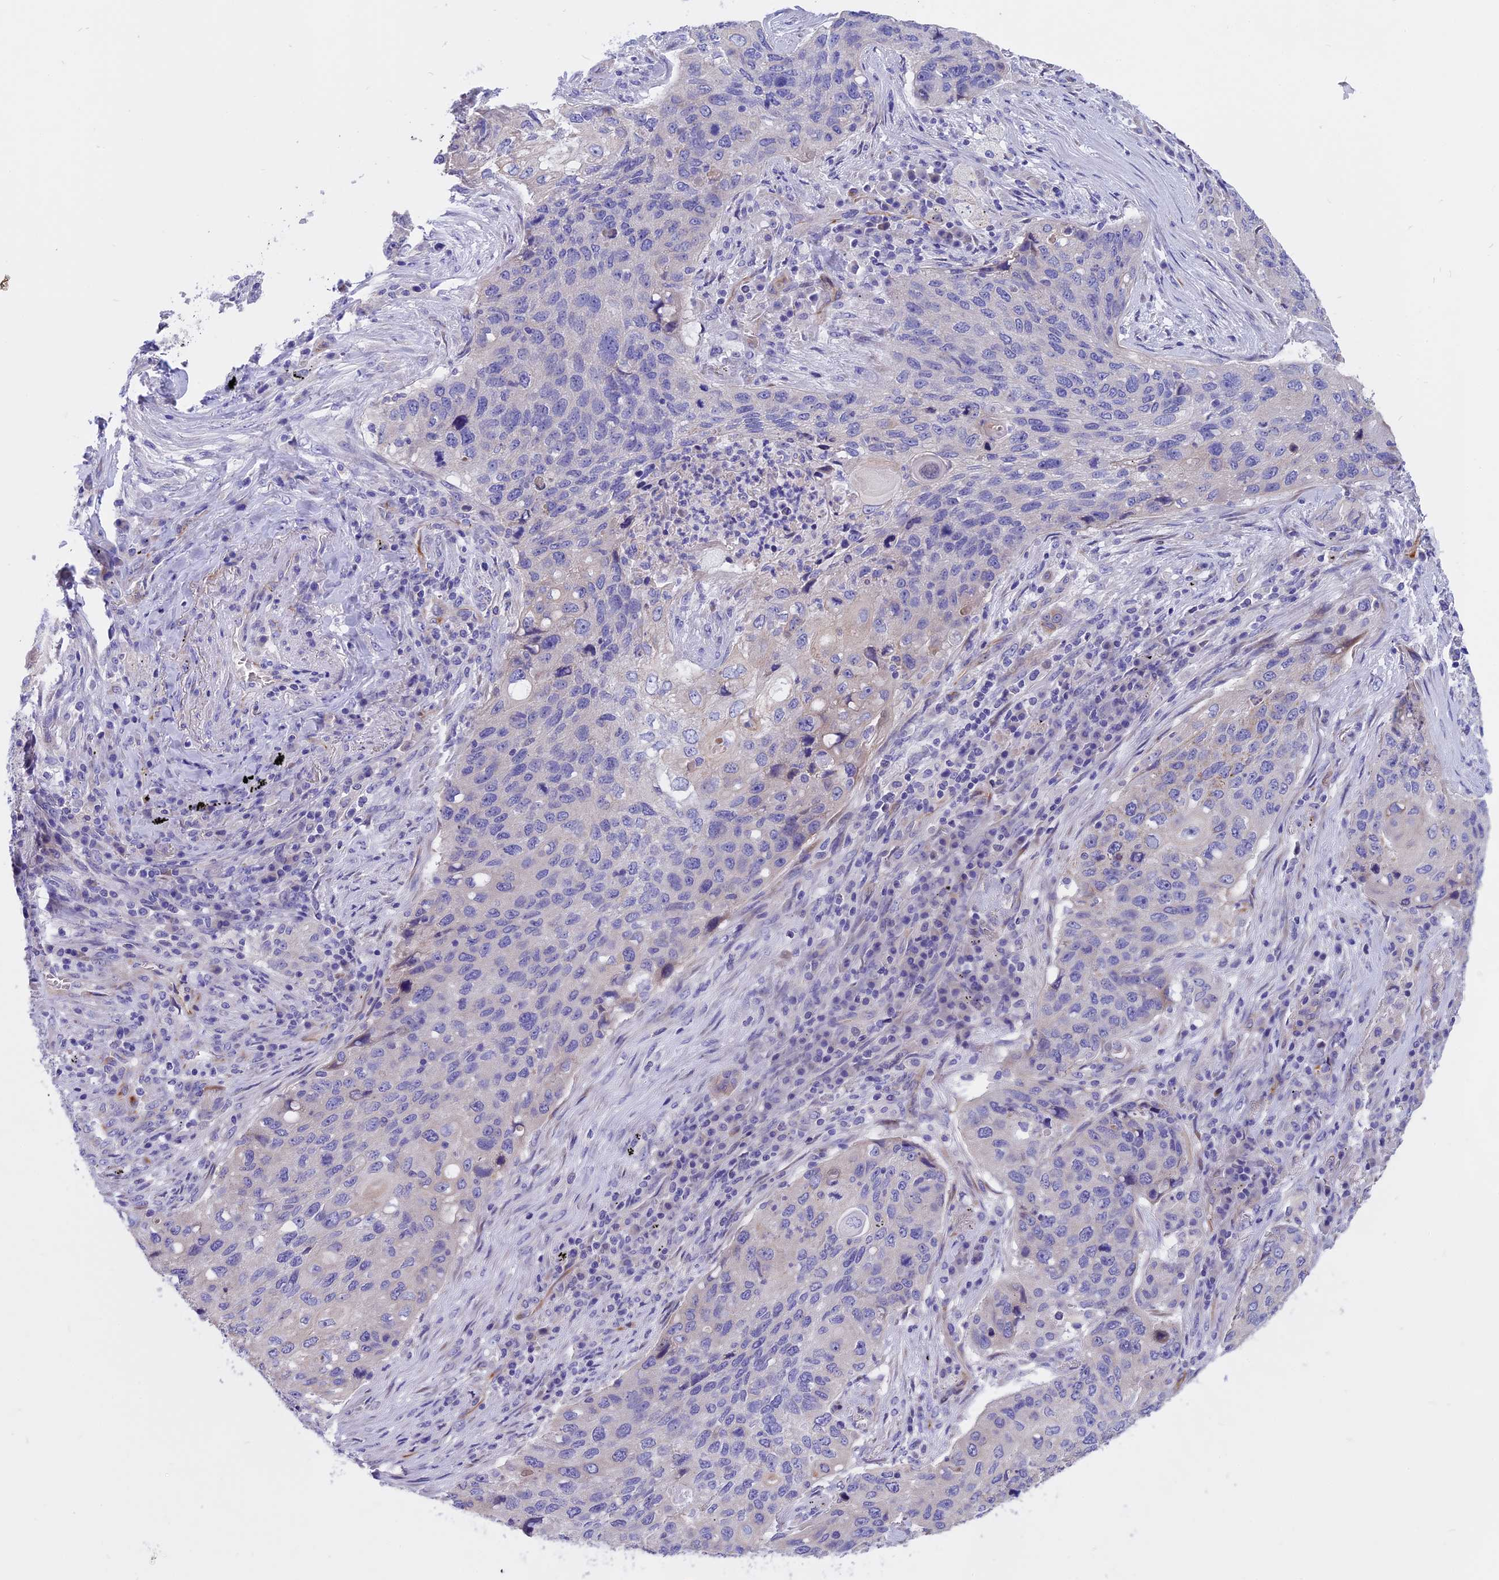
{"staining": {"intensity": "negative", "quantity": "none", "location": "none"}, "tissue": "lung cancer", "cell_type": "Tumor cells", "image_type": "cancer", "snomed": [{"axis": "morphology", "description": "Squamous cell carcinoma, NOS"}, {"axis": "topography", "description": "Lung"}], "caption": "This is a image of IHC staining of lung cancer (squamous cell carcinoma), which shows no positivity in tumor cells.", "gene": "TMEM138", "patient": {"sex": "female", "age": 63}}